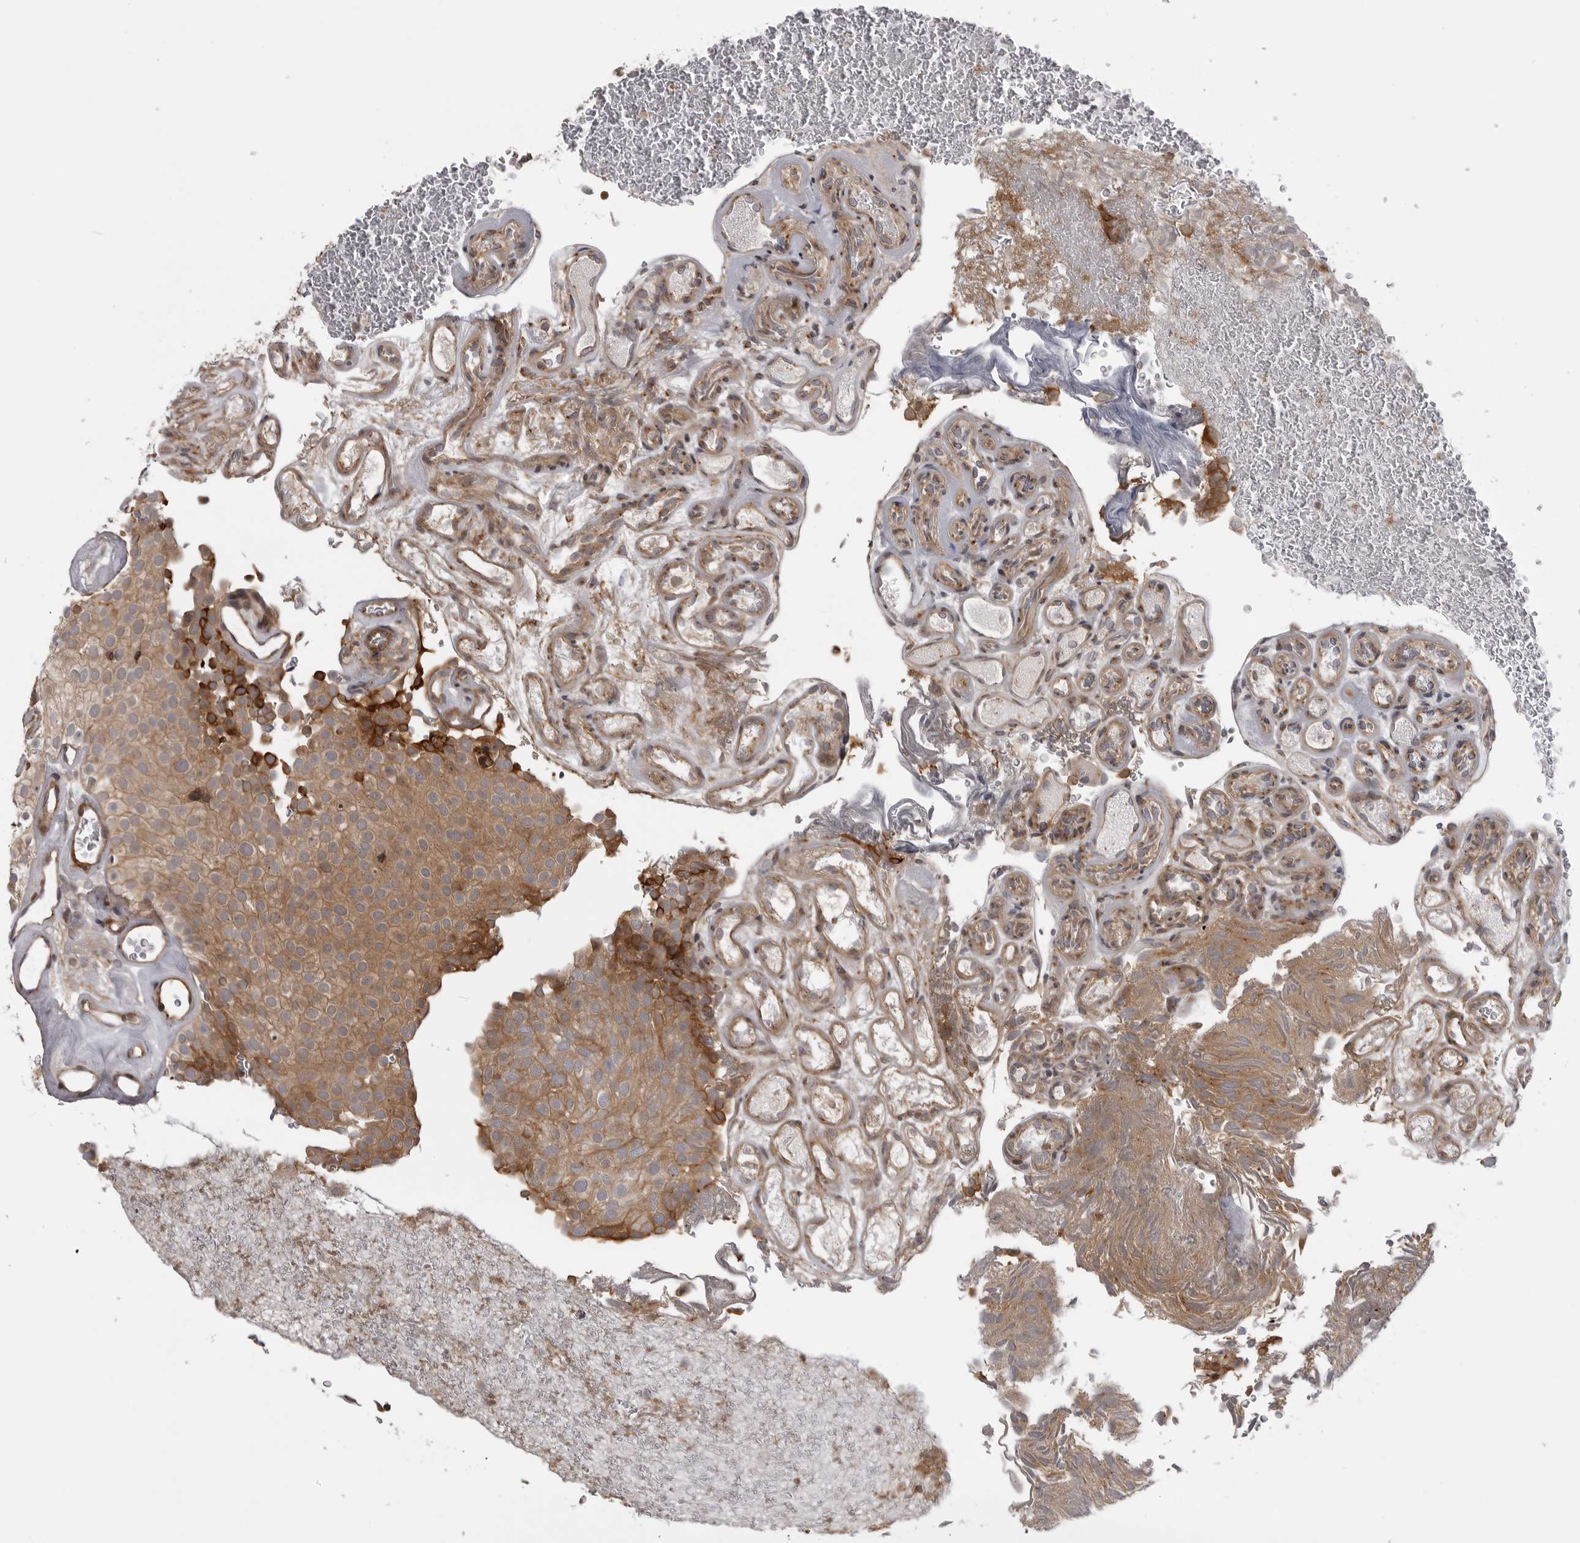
{"staining": {"intensity": "moderate", "quantity": ">75%", "location": "cytoplasmic/membranous"}, "tissue": "urothelial cancer", "cell_type": "Tumor cells", "image_type": "cancer", "snomed": [{"axis": "morphology", "description": "Urothelial carcinoma, Low grade"}, {"axis": "topography", "description": "Urinary bladder"}], "caption": "Immunohistochemistry (IHC) (DAB) staining of human urothelial cancer displays moderate cytoplasmic/membranous protein staining in about >75% of tumor cells. (Brightfield microscopy of DAB IHC at high magnification).", "gene": "LRRC45", "patient": {"sex": "male", "age": 78}}